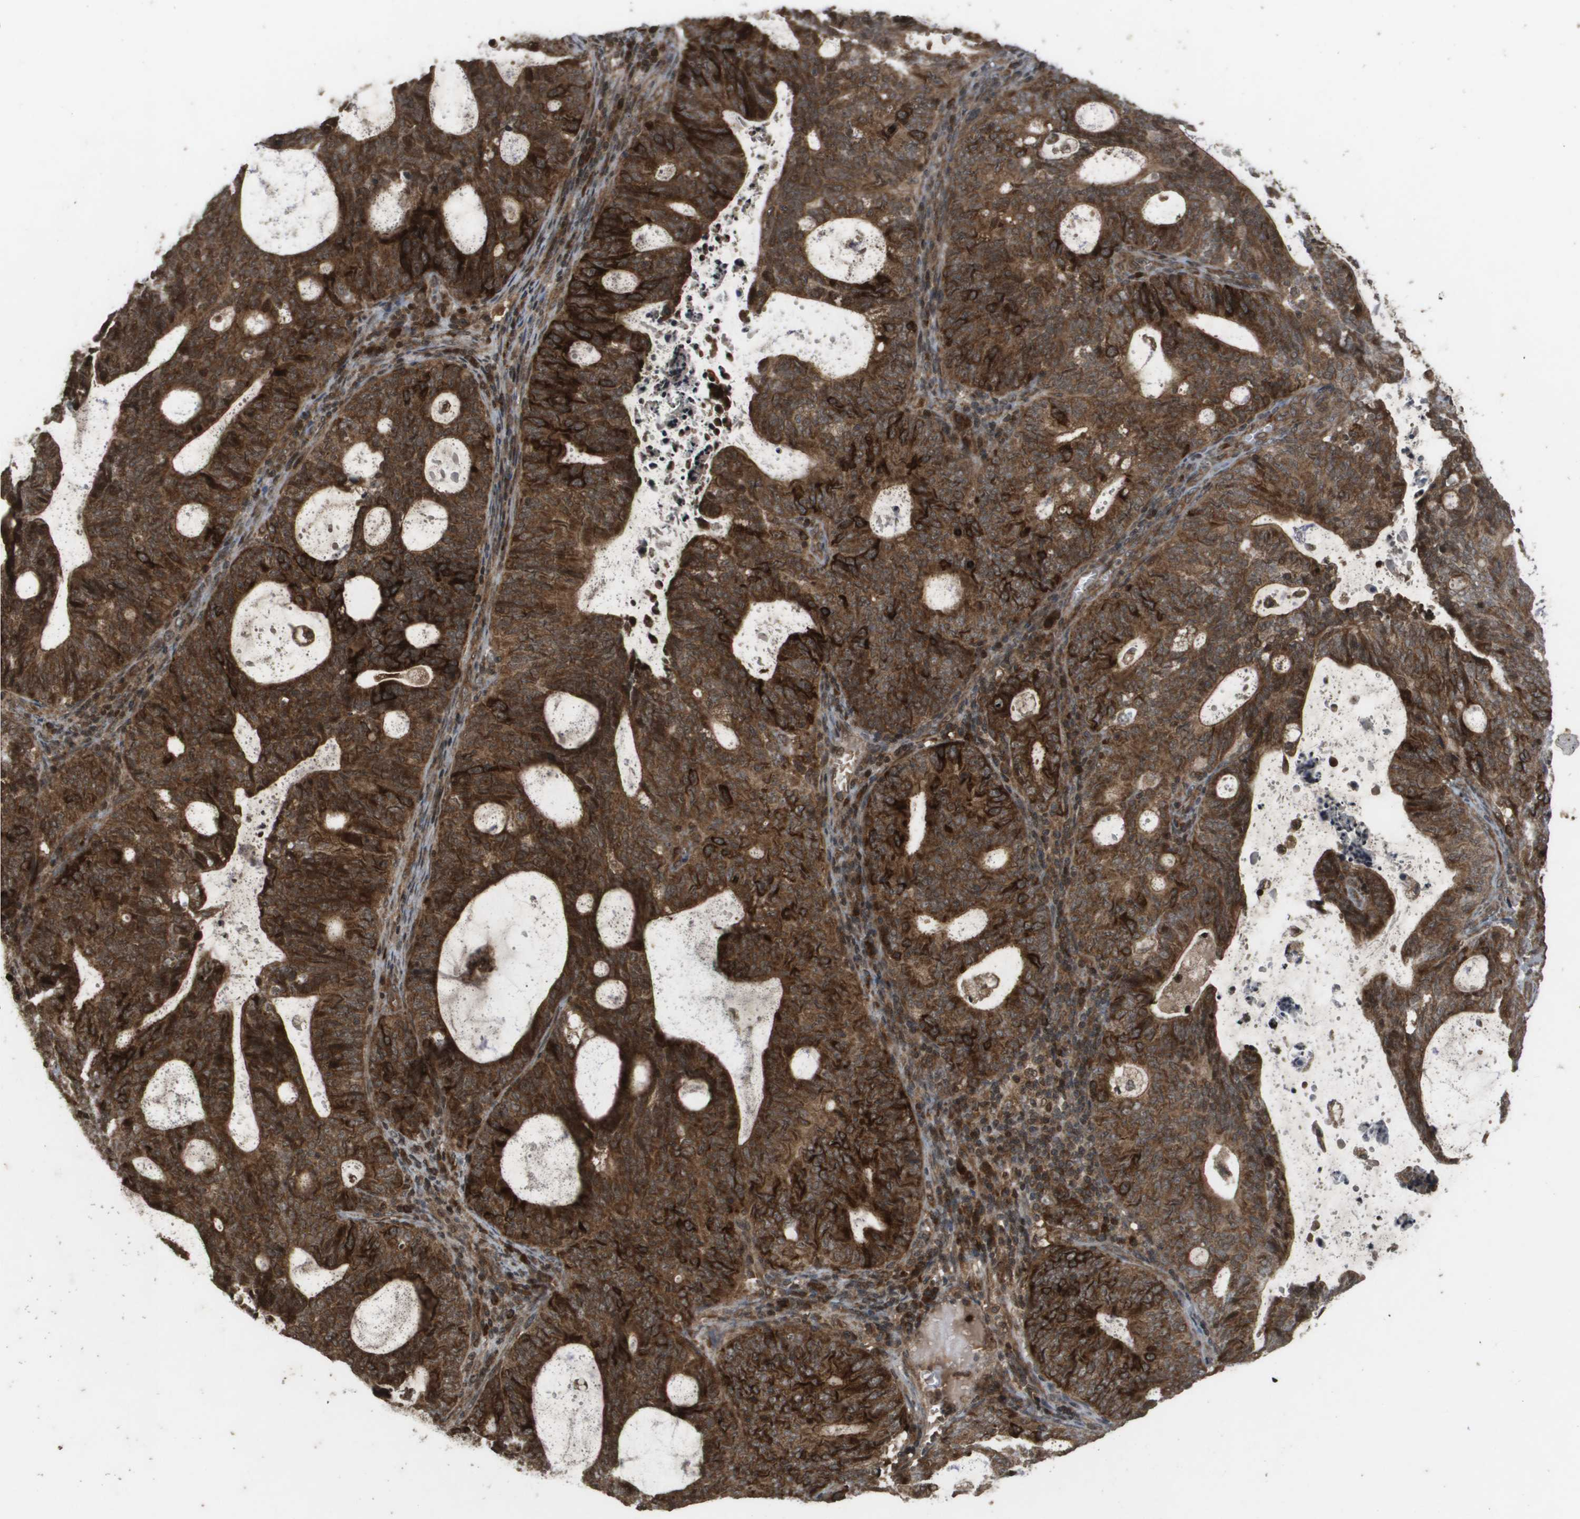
{"staining": {"intensity": "strong", "quantity": ">75%", "location": "cytoplasmic/membranous,nuclear"}, "tissue": "endometrial cancer", "cell_type": "Tumor cells", "image_type": "cancer", "snomed": [{"axis": "morphology", "description": "Adenocarcinoma, NOS"}, {"axis": "topography", "description": "Uterus"}], "caption": "Endometrial cancer was stained to show a protein in brown. There is high levels of strong cytoplasmic/membranous and nuclear positivity in approximately >75% of tumor cells.", "gene": "KIF11", "patient": {"sex": "female", "age": 83}}